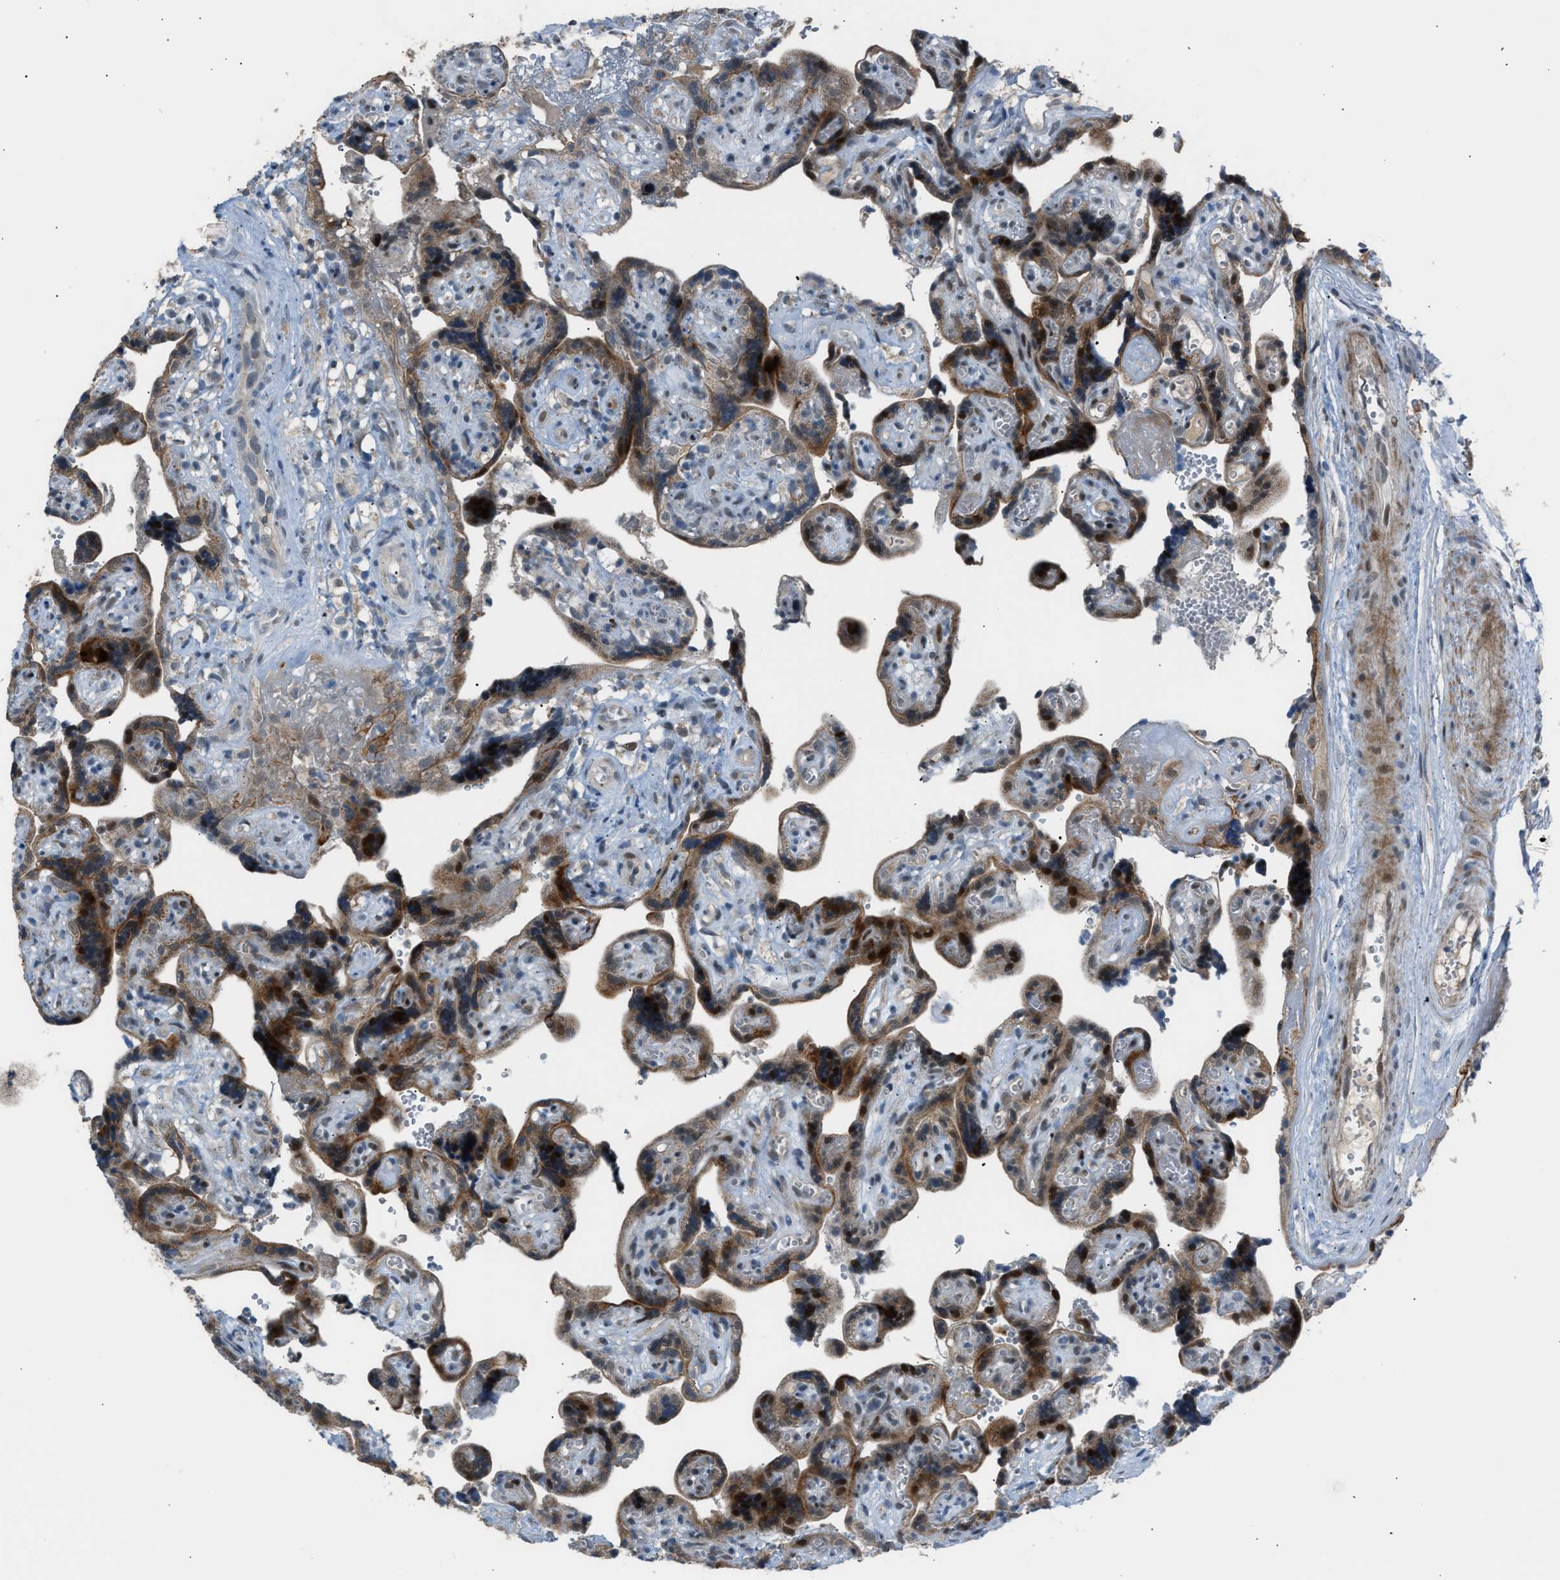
{"staining": {"intensity": "strong", "quantity": ">75%", "location": "cytoplasmic/membranous"}, "tissue": "placenta", "cell_type": "Decidual cells", "image_type": "normal", "snomed": [{"axis": "morphology", "description": "Normal tissue, NOS"}, {"axis": "topography", "description": "Placenta"}], "caption": "Strong cytoplasmic/membranous staining is identified in approximately >75% of decidual cells in benign placenta. The protein of interest is shown in brown color, while the nuclei are stained blue.", "gene": "VPS41", "patient": {"sex": "female", "age": 30}}